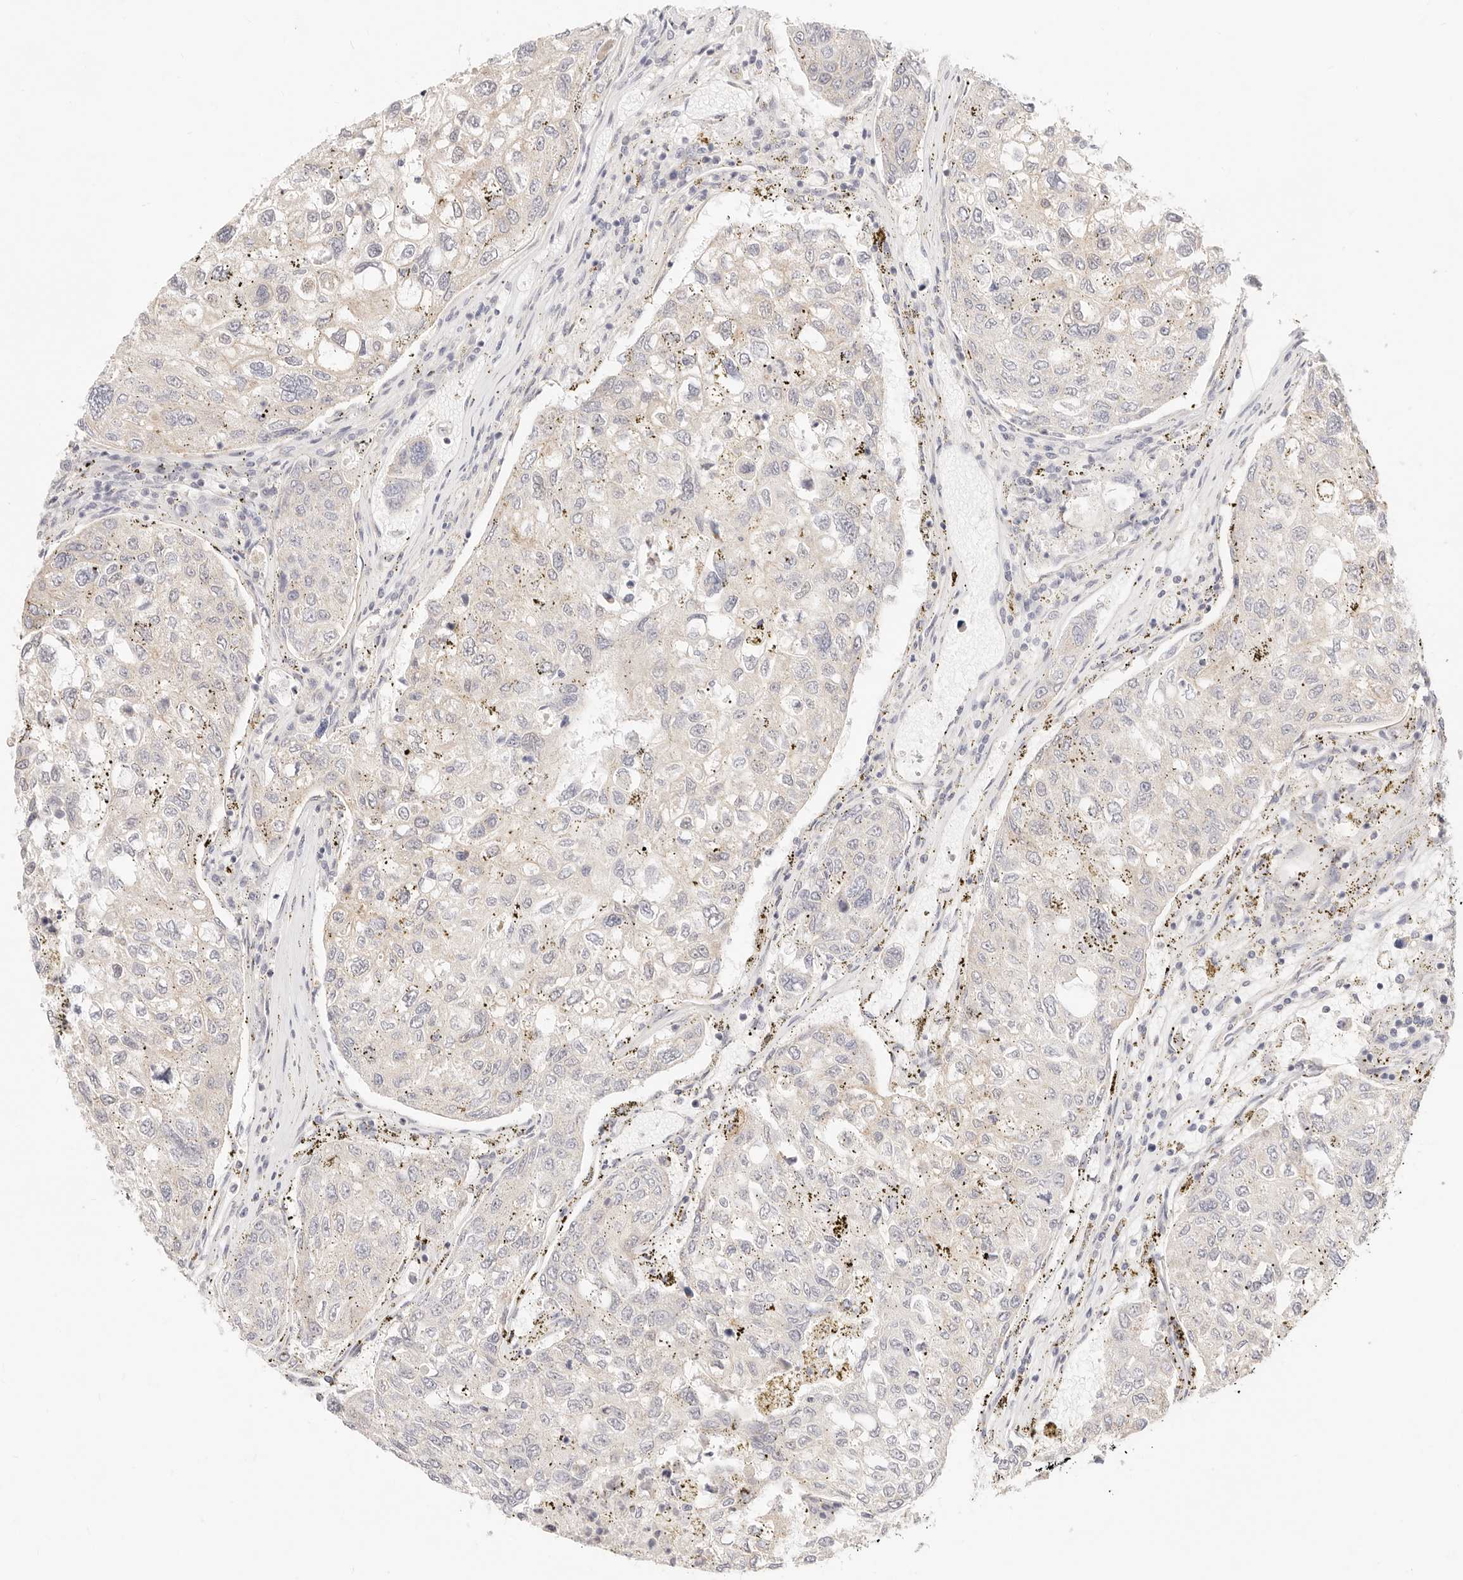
{"staining": {"intensity": "negative", "quantity": "none", "location": "none"}, "tissue": "urothelial cancer", "cell_type": "Tumor cells", "image_type": "cancer", "snomed": [{"axis": "morphology", "description": "Urothelial carcinoma, High grade"}, {"axis": "topography", "description": "Lymph node"}, {"axis": "topography", "description": "Urinary bladder"}], "caption": "A high-resolution histopathology image shows IHC staining of urothelial cancer, which exhibits no significant staining in tumor cells.", "gene": "UBXN10", "patient": {"sex": "male", "age": 51}}